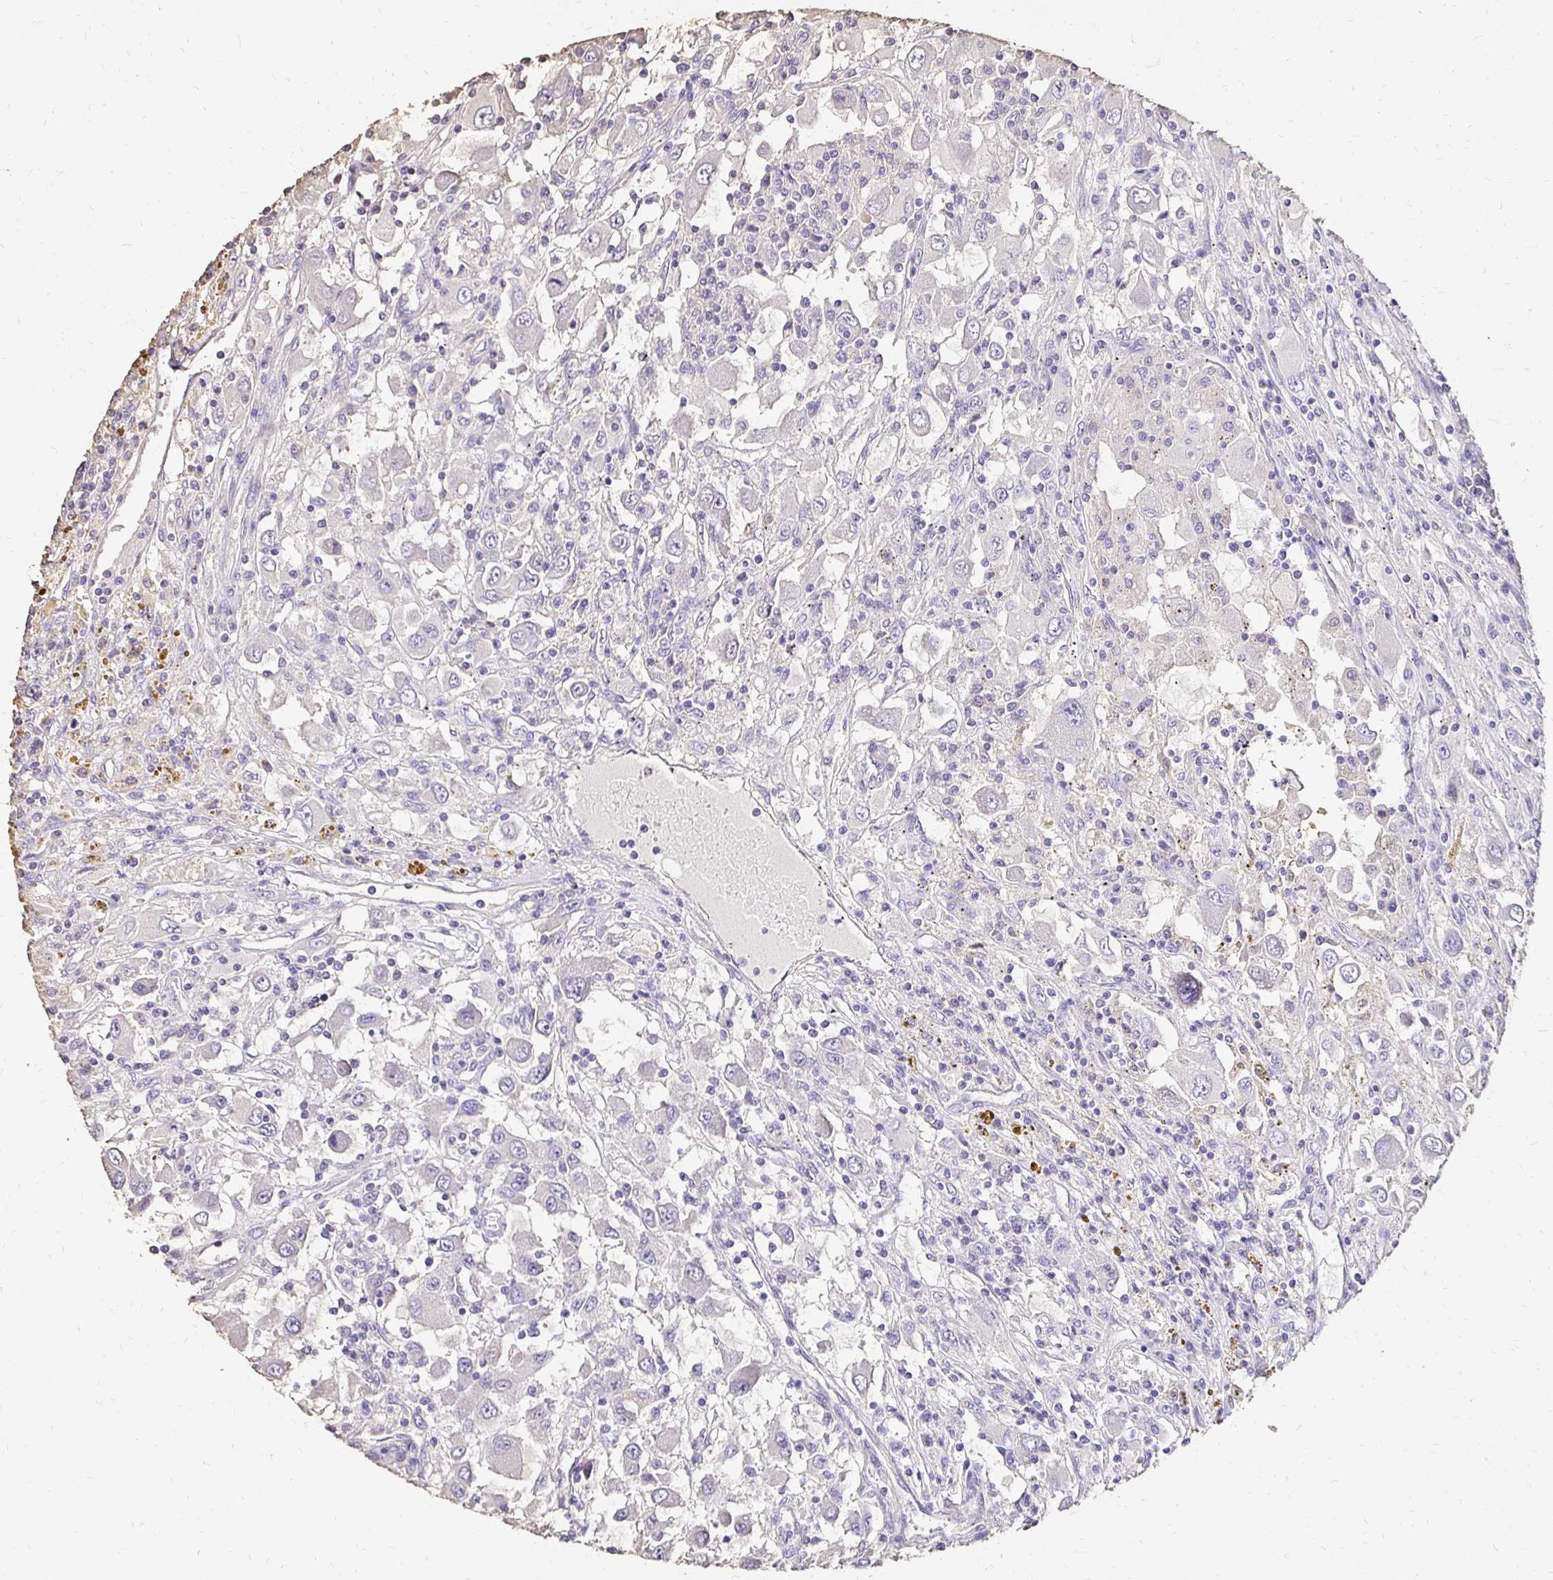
{"staining": {"intensity": "negative", "quantity": "none", "location": "none"}, "tissue": "renal cancer", "cell_type": "Tumor cells", "image_type": "cancer", "snomed": [{"axis": "morphology", "description": "Adenocarcinoma, NOS"}, {"axis": "topography", "description": "Kidney"}], "caption": "A high-resolution micrograph shows IHC staining of renal cancer (adenocarcinoma), which exhibits no significant expression in tumor cells.", "gene": "UGT1A6", "patient": {"sex": "female", "age": 67}}